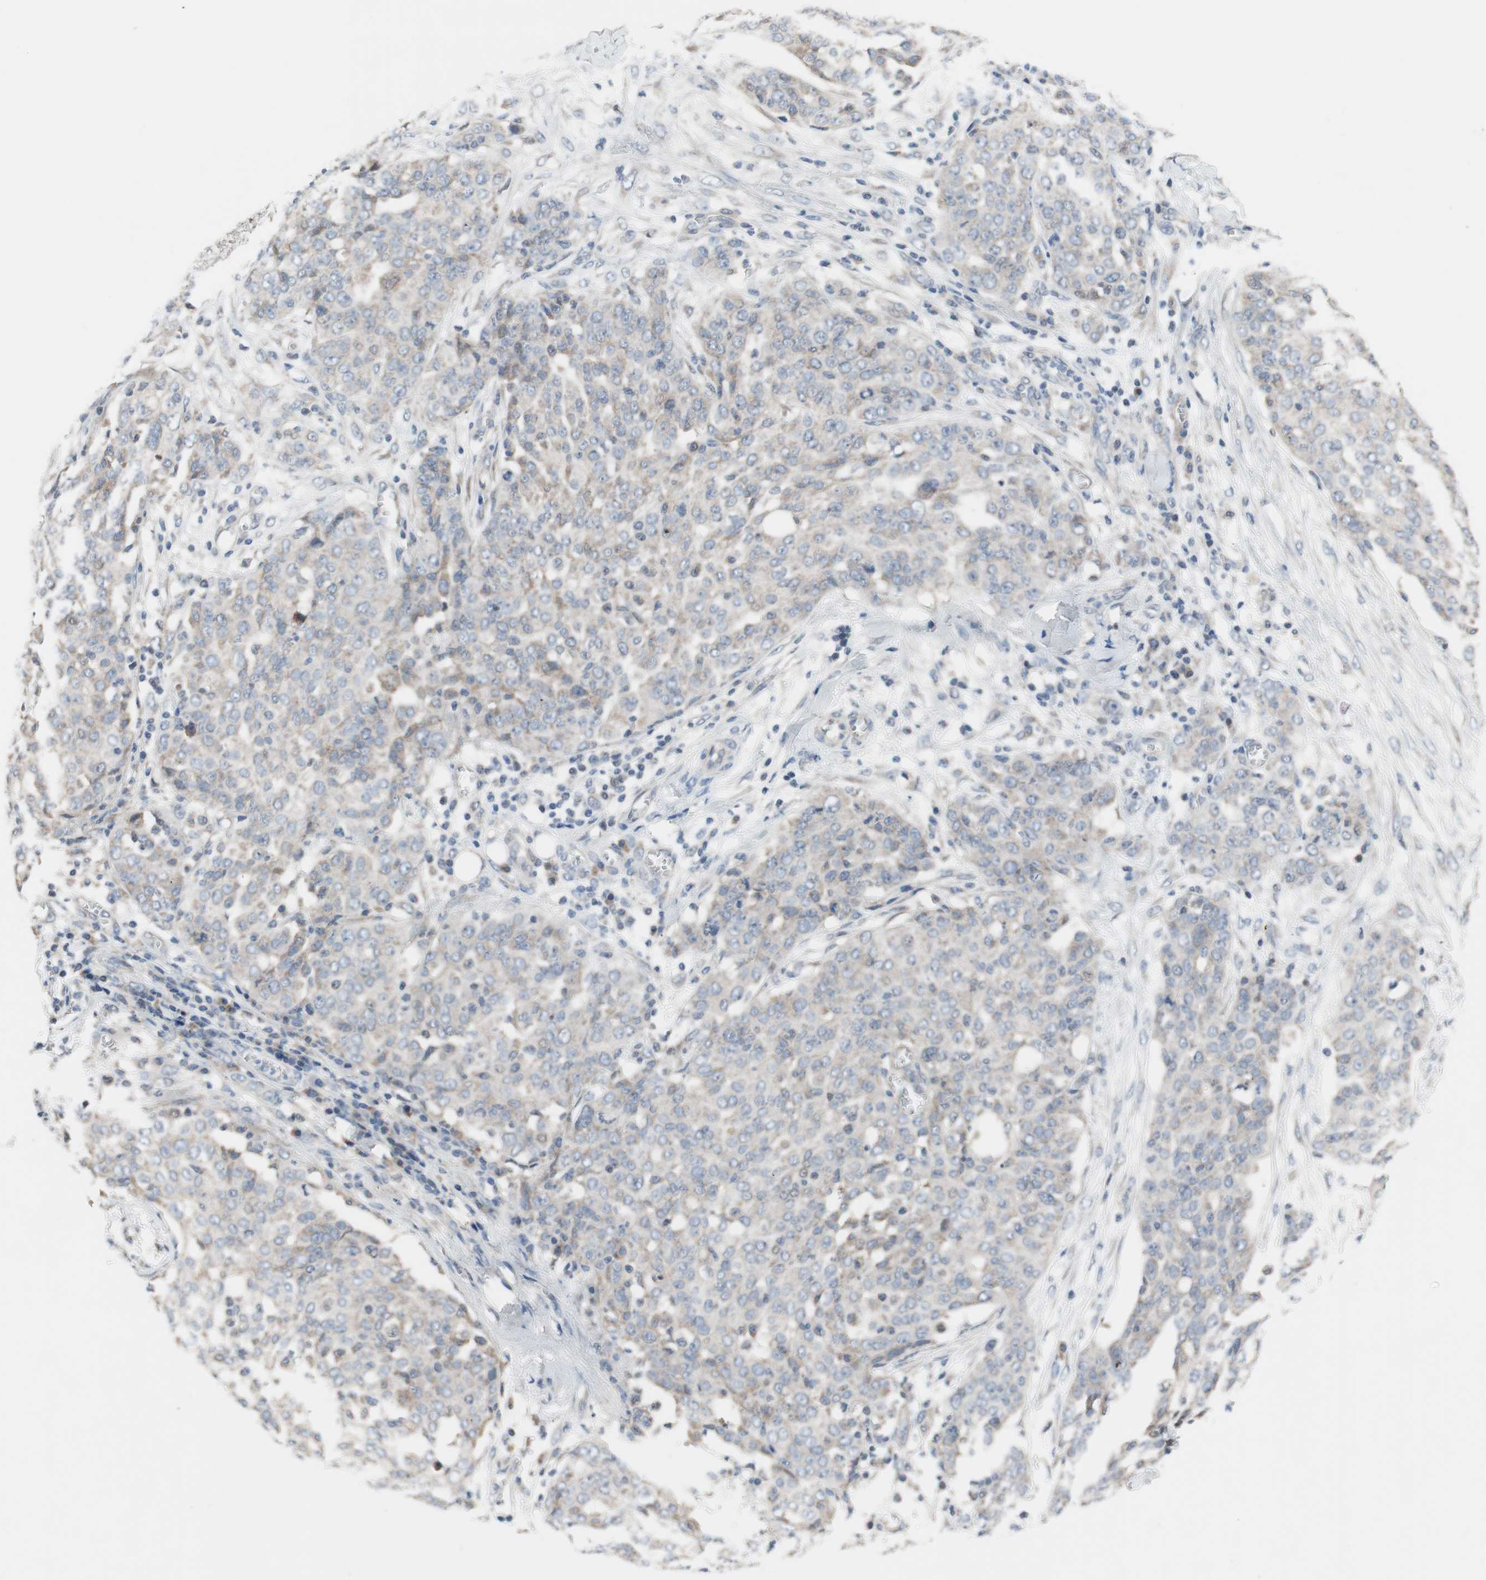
{"staining": {"intensity": "negative", "quantity": "none", "location": "none"}, "tissue": "ovarian cancer", "cell_type": "Tumor cells", "image_type": "cancer", "snomed": [{"axis": "morphology", "description": "Cystadenocarcinoma, serous, NOS"}, {"axis": "topography", "description": "Soft tissue"}, {"axis": "topography", "description": "Ovary"}], "caption": "A photomicrograph of human ovarian cancer (serous cystadenocarcinoma) is negative for staining in tumor cells. The staining is performed using DAB brown chromogen with nuclei counter-stained in using hematoxylin.", "gene": "TACR3", "patient": {"sex": "female", "age": 57}}